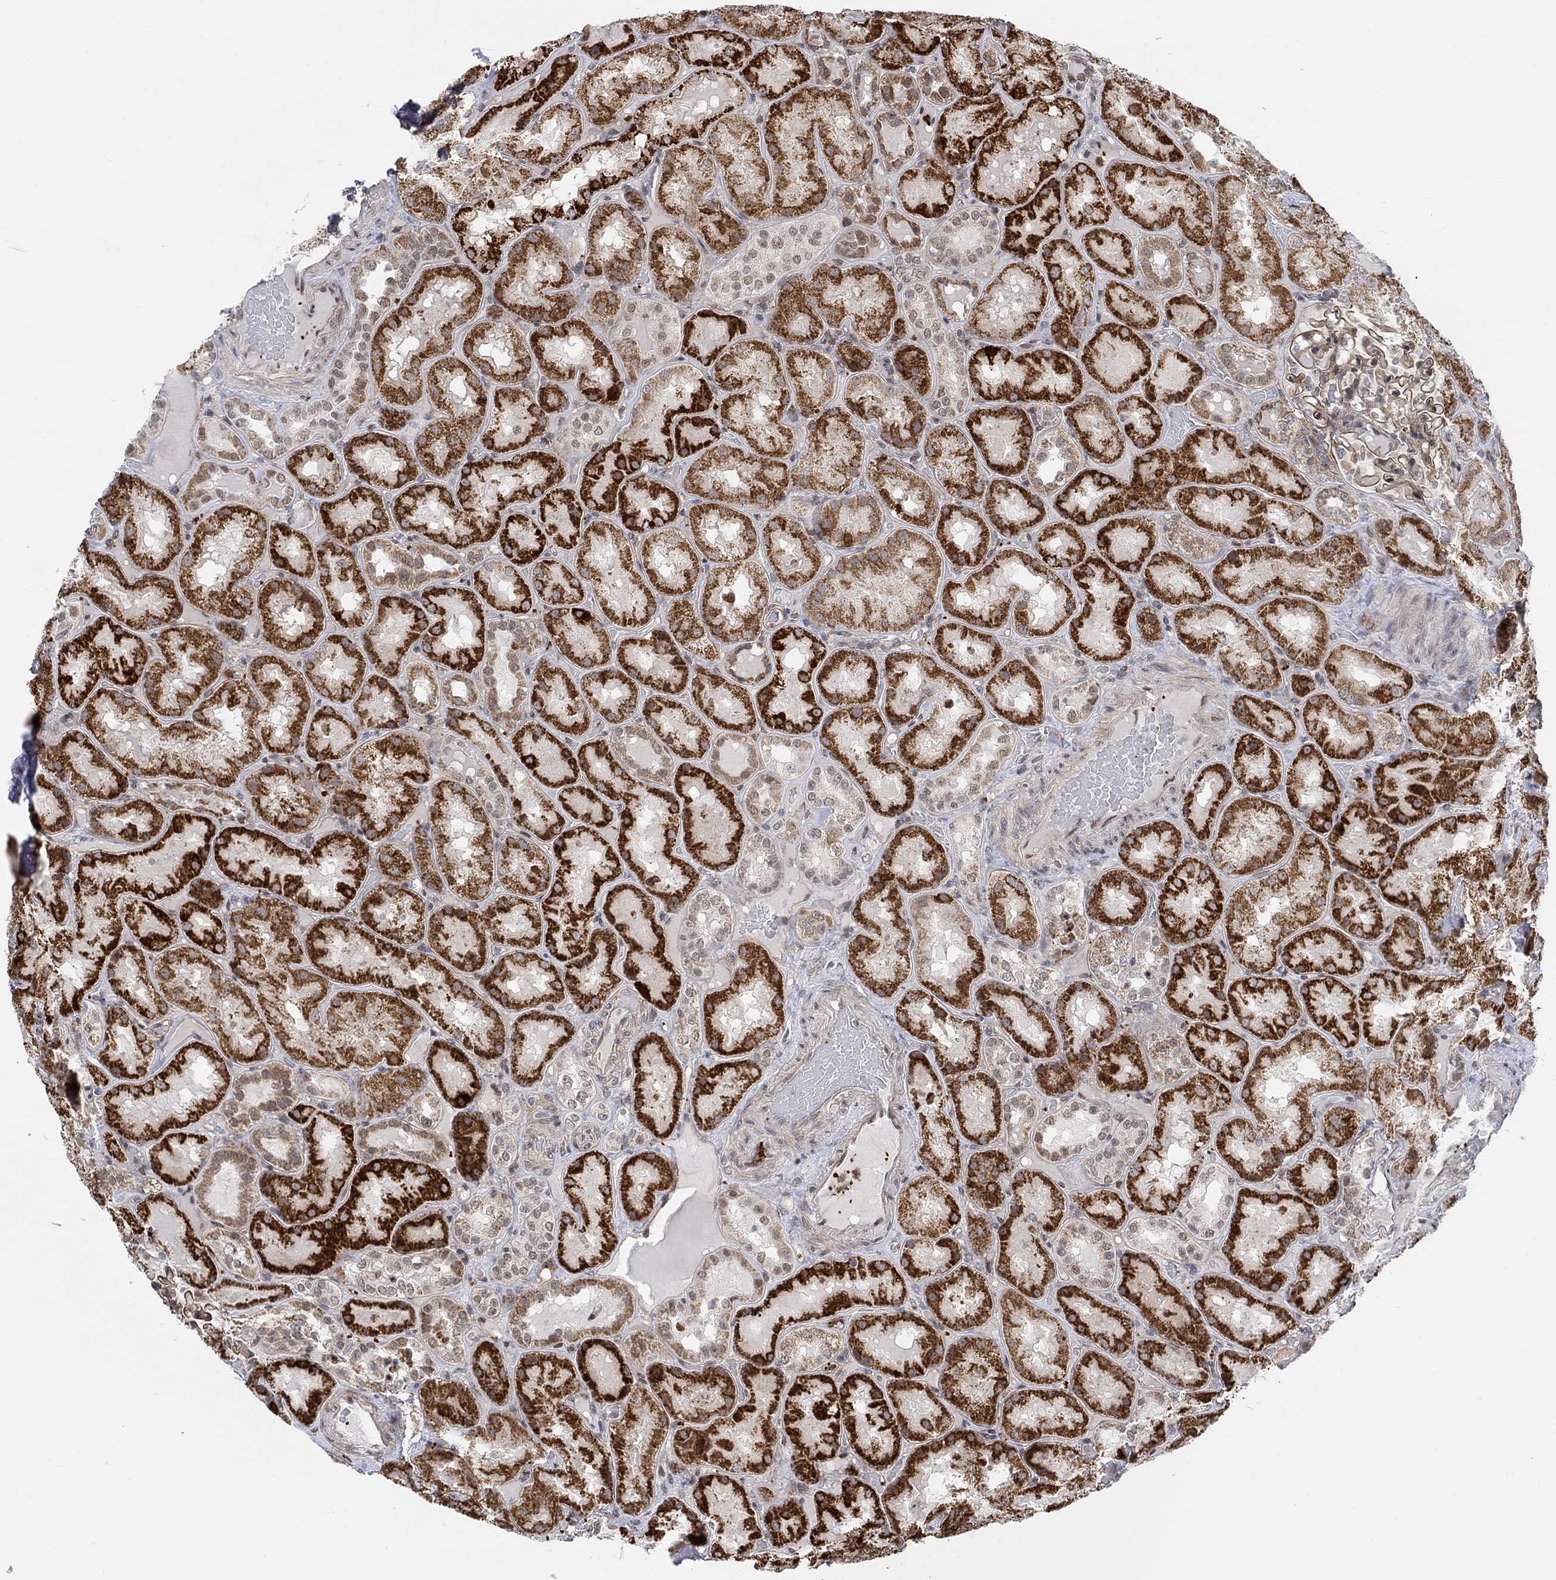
{"staining": {"intensity": "moderate", "quantity": "25%-75%", "location": "cytoplasmic/membranous"}, "tissue": "kidney", "cell_type": "Cells in glomeruli", "image_type": "normal", "snomed": [{"axis": "morphology", "description": "Normal tissue, NOS"}, {"axis": "topography", "description": "Kidney"}], "caption": "Benign kidney demonstrates moderate cytoplasmic/membranous staining in about 25%-75% of cells in glomeruli, visualized by immunohistochemistry.", "gene": "PWWP2B", "patient": {"sex": "male", "age": 73}}